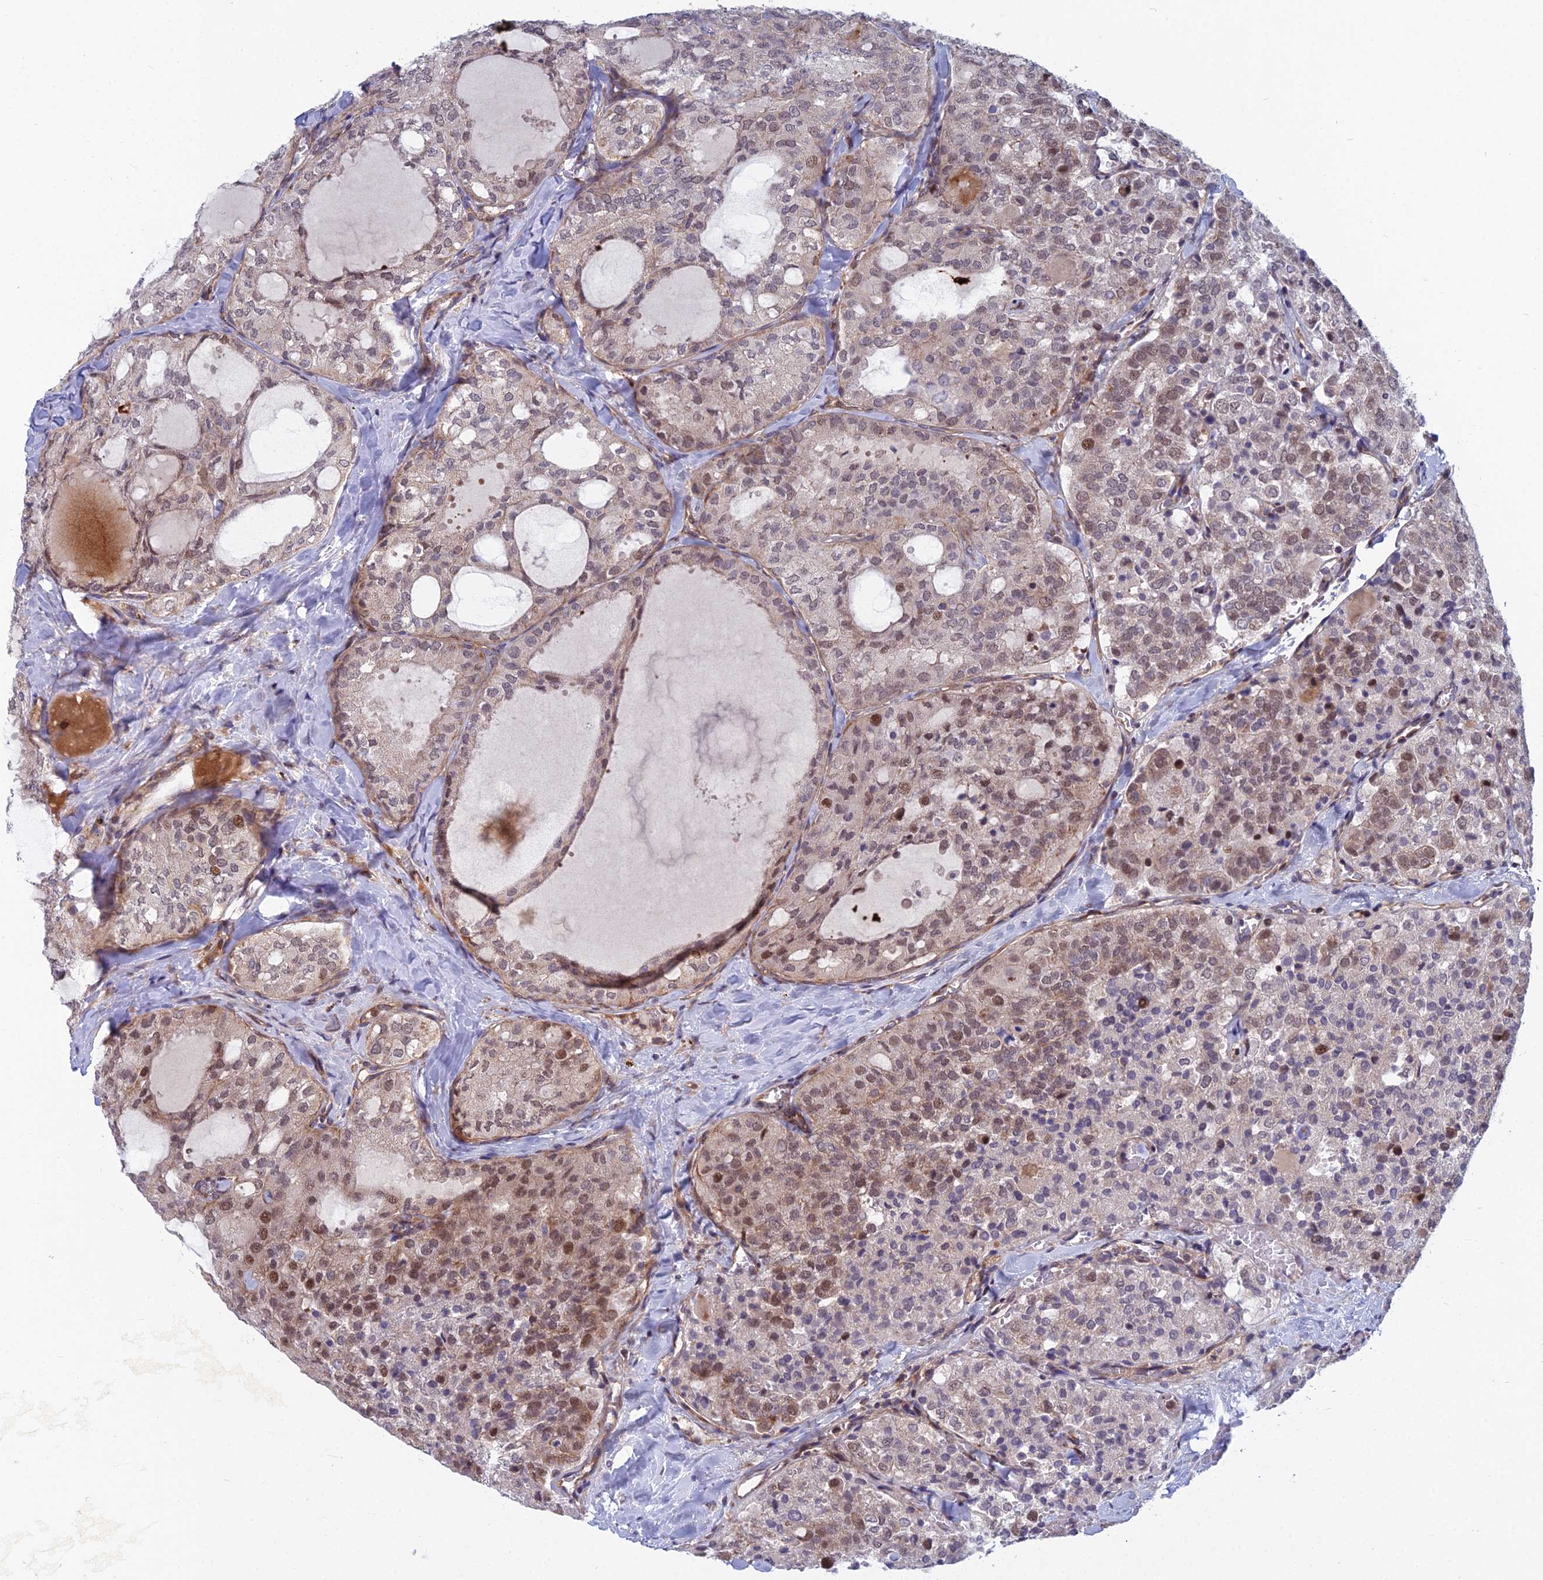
{"staining": {"intensity": "moderate", "quantity": "<25%", "location": "nuclear"}, "tissue": "thyroid cancer", "cell_type": "Tumor cells", "image_type": "cancer", "snomed": [{"axis": "morphology", "description": "Follicular adenoma carcinoma, NOS"}, {"axis": "topography", "description": "Thyroid gland"}], "caption": "A high-resolution image shows immunohistochemistry (IHC) staining of thyroid cancer (follicular adenoma carcinoma), which demonstrates moderate nuclear expression in about <25% of tumor cells. Immunohistochemistry stains the protein in brown and the nuclei are stained blue.", "gene": "COMMD2", "patient": {"sex": "male", "age": 75}}